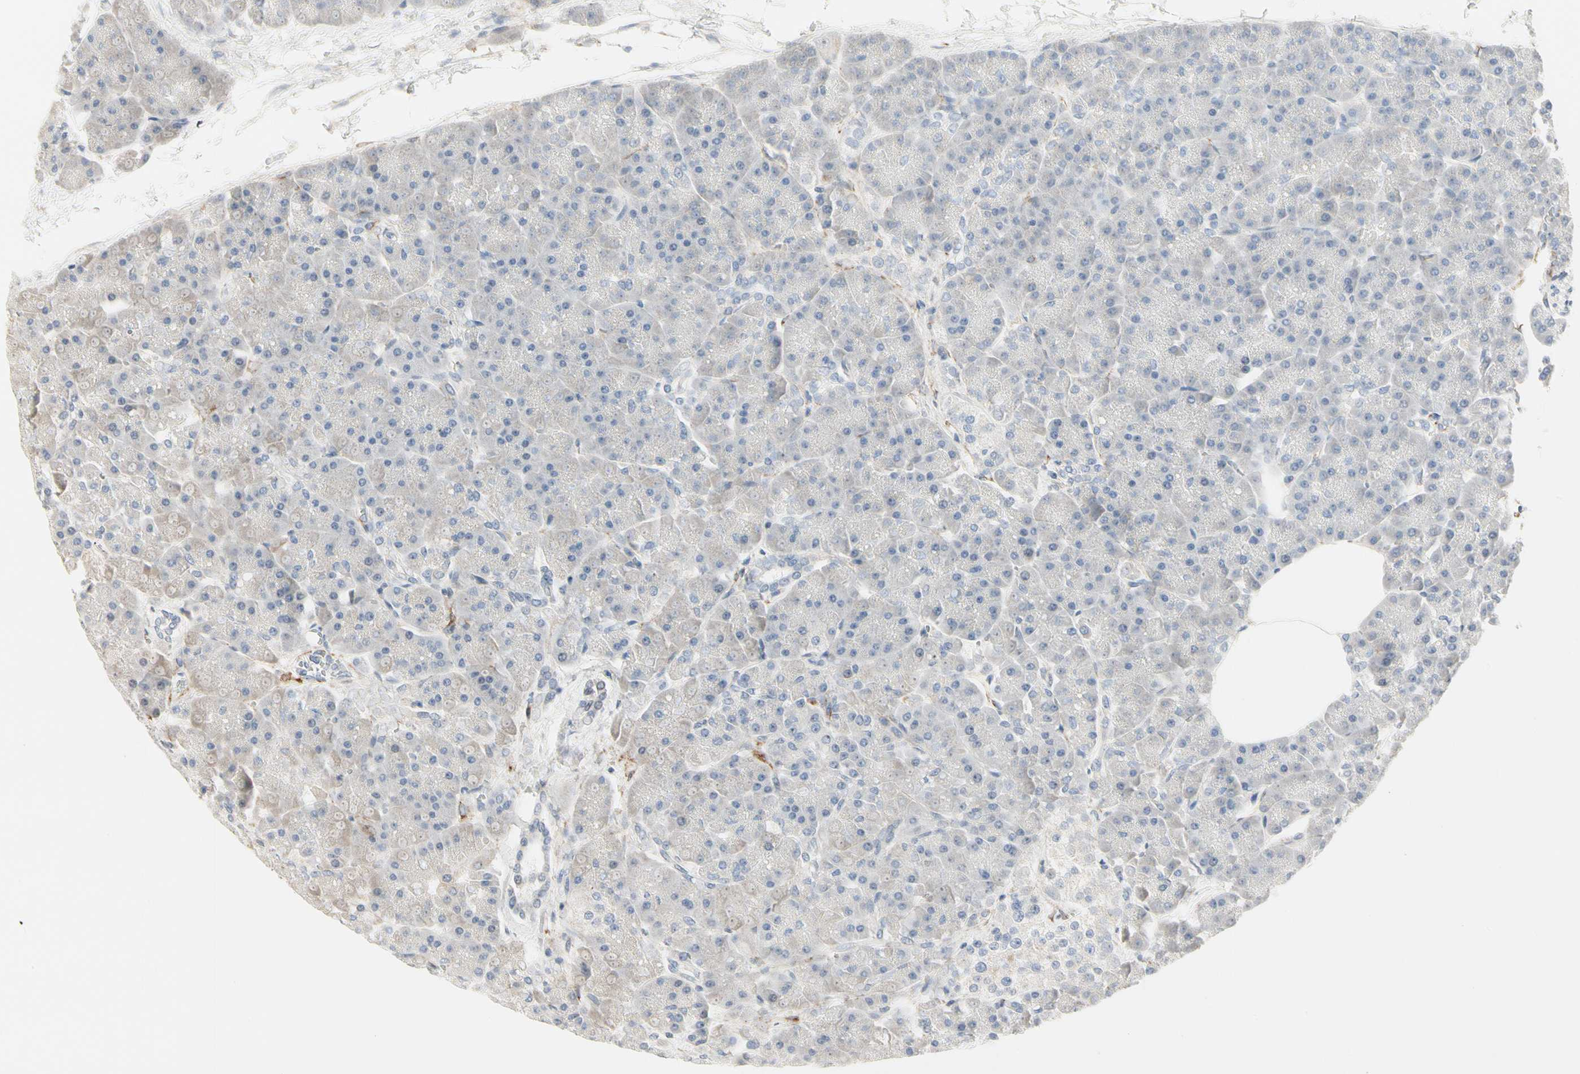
{"staining": {"intensity": "negative", "quantity": "none", "location": "none"}, "tissue": "pancreas", "cell_type": "Exocrine glandular cells", "image_type": "normal", "snomed": [{"axis": "morphology", "description": "Normal tissue, NOS"}, {"axis": "topography", "description": "Pancreas"}], "caption": "Micrograph shows no significant protein positivity in exocrine glandular cells of benign pancreas.", "gene": "GGT5", "patient": {"sex": "female", "age": 70}}